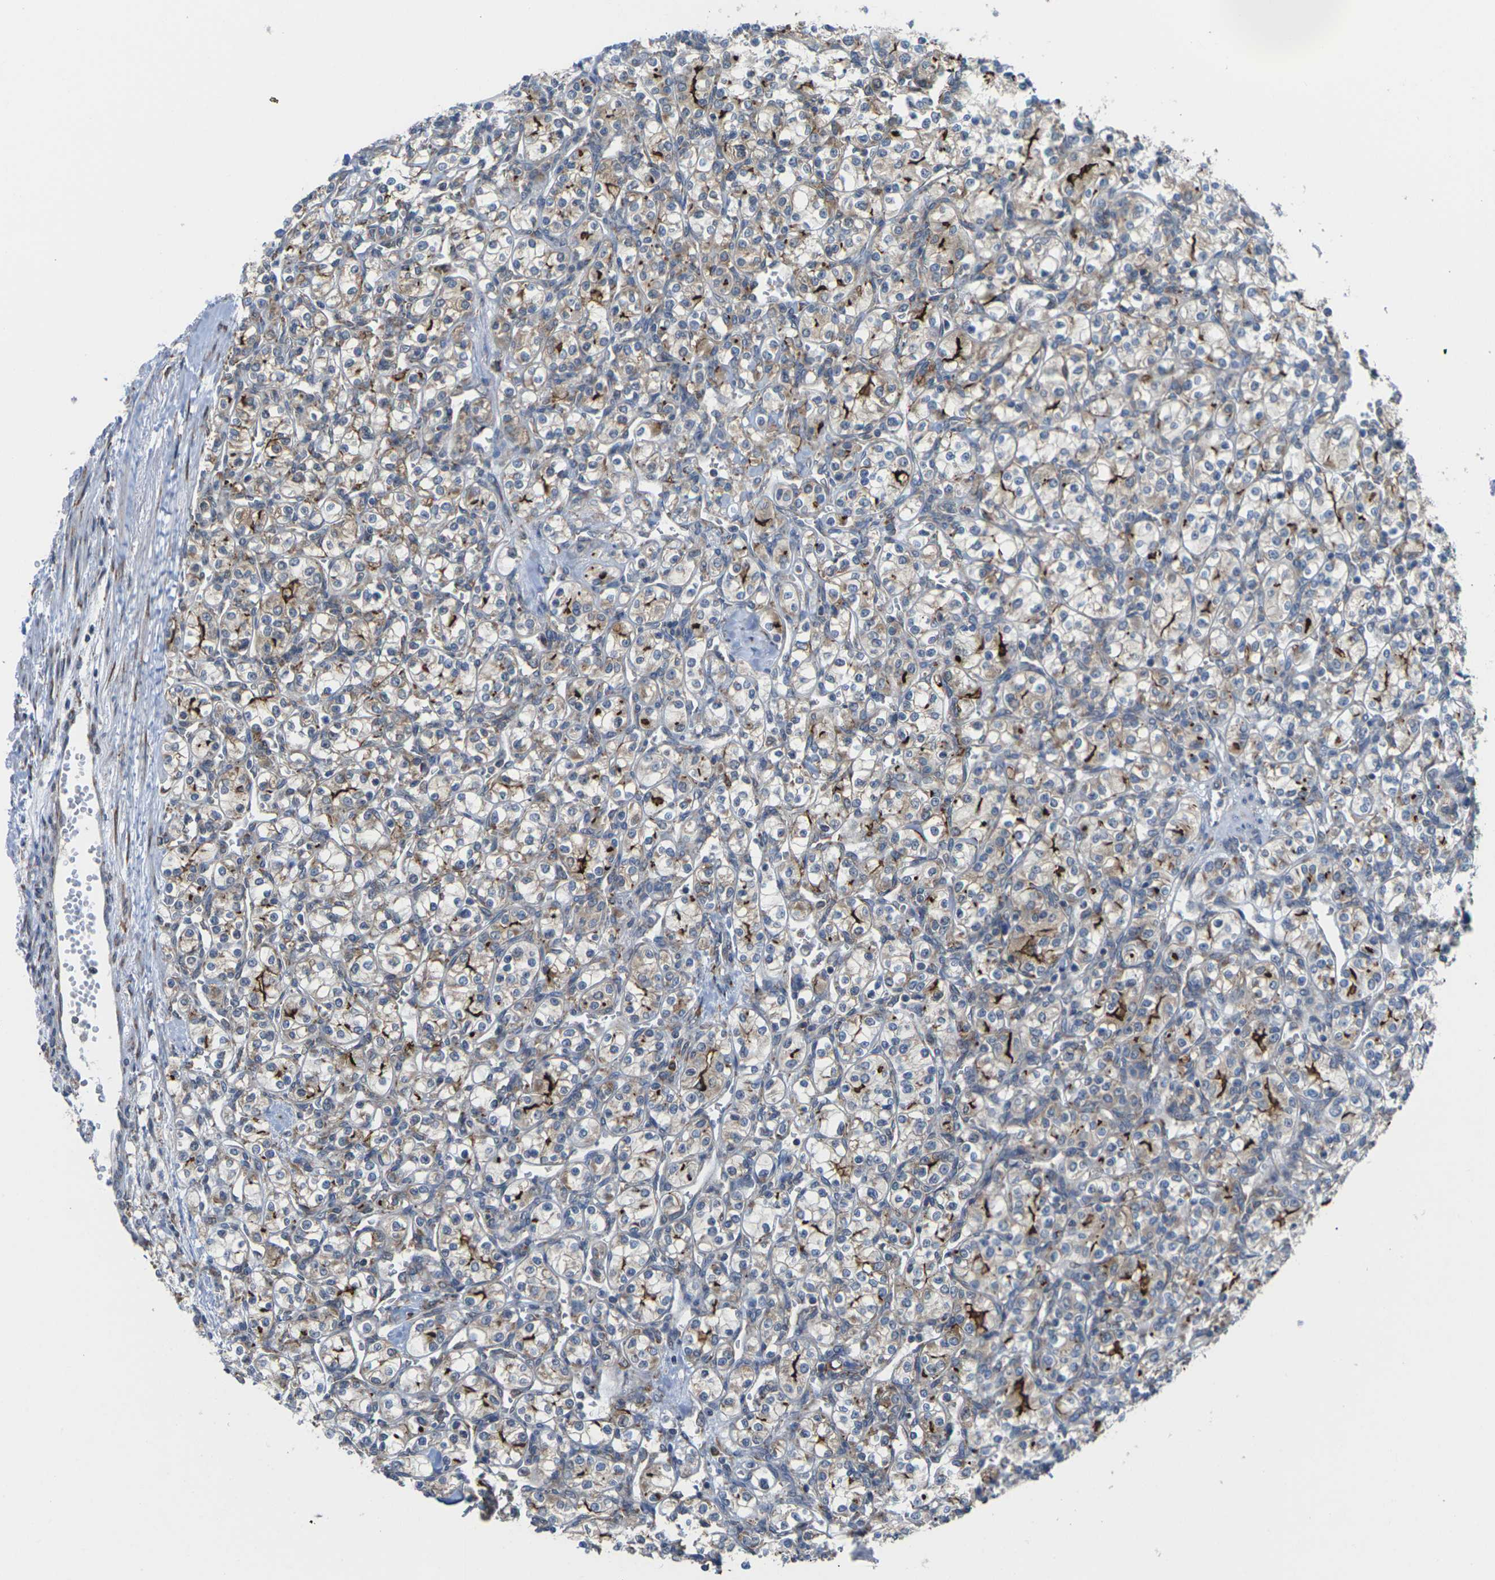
{"staining": {"intensity": "strong", "quantity": "25%-75%", "location": "cytoplasmic/membranous"}, "tissue": "renal cancer", "cell_type": "Tumor cells", "image_type": "cancer", "snomed": [{"axis": "morphology", "description": "Adenocarcinoma, NOS"}, {"axis": "topography", "description": "Kidney"}], "caption": "Human renal adenocarcinoma stained for a protein (brown) exhibits strong cytoplasmic/membranous positive positivity in approximately 25%-75% of tumor cells.", "gene": "PDZK1IP1", "patient": {"sex": "male", "age": 77}}